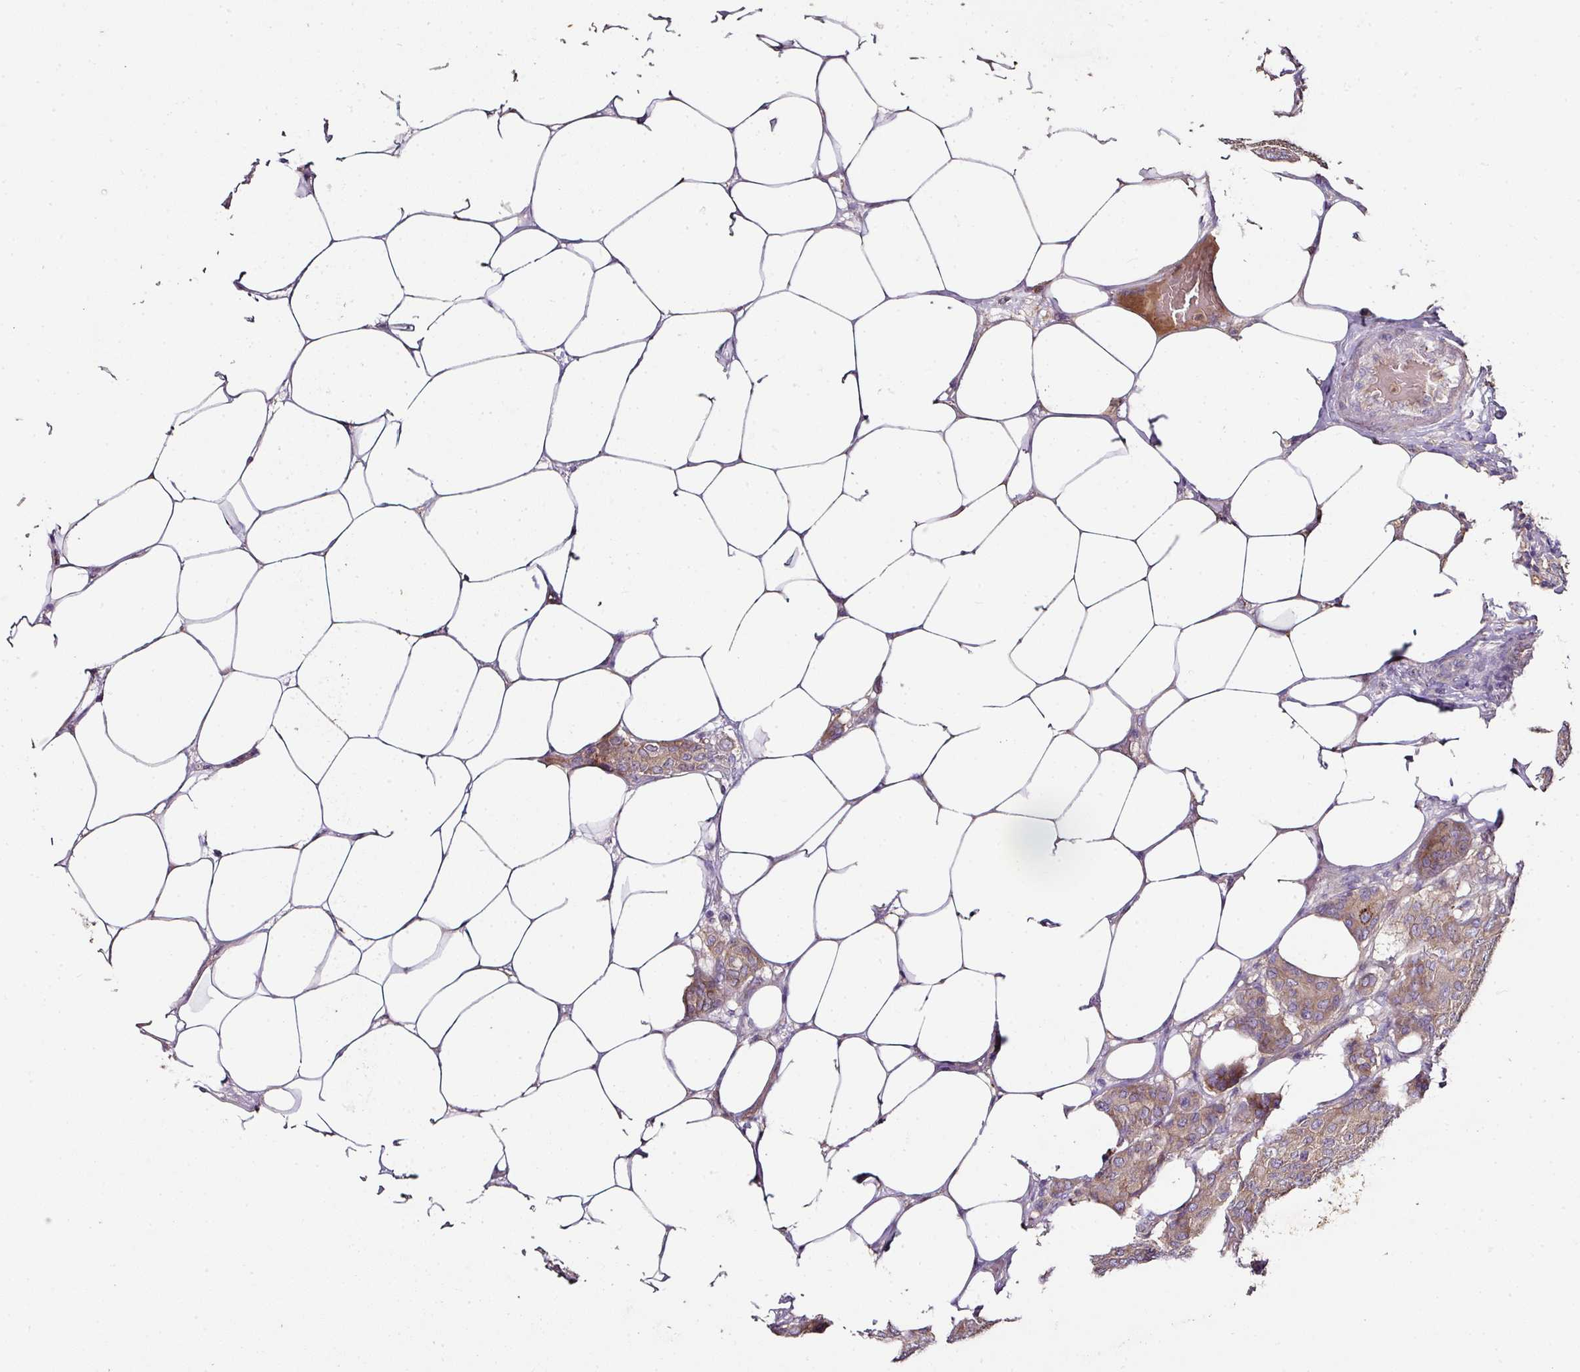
{"staining": {"intensity": "moderate", "quantity": ">75%", "location": "cytoplasmic/membranous"}, "tissue": "breast cancer", "cell_type": "Tumor cells", "image_type": "cancer", "snomed": [{"axis": "morphology", "description": "Duct carcinoma"}, {"axis": "topography", "description": "Breast"}], "caption": "Immunohistochemistry (IHC) micrograph of breast invasive ductal carcinoma stained for a protein (brown), which demonstrates medium levels of moderate cytoplasmic/membranous positivity in approximately >75% of tumor cells.", "gene": "SKIC2", "patient": {"sex": "female", "age": 75}}